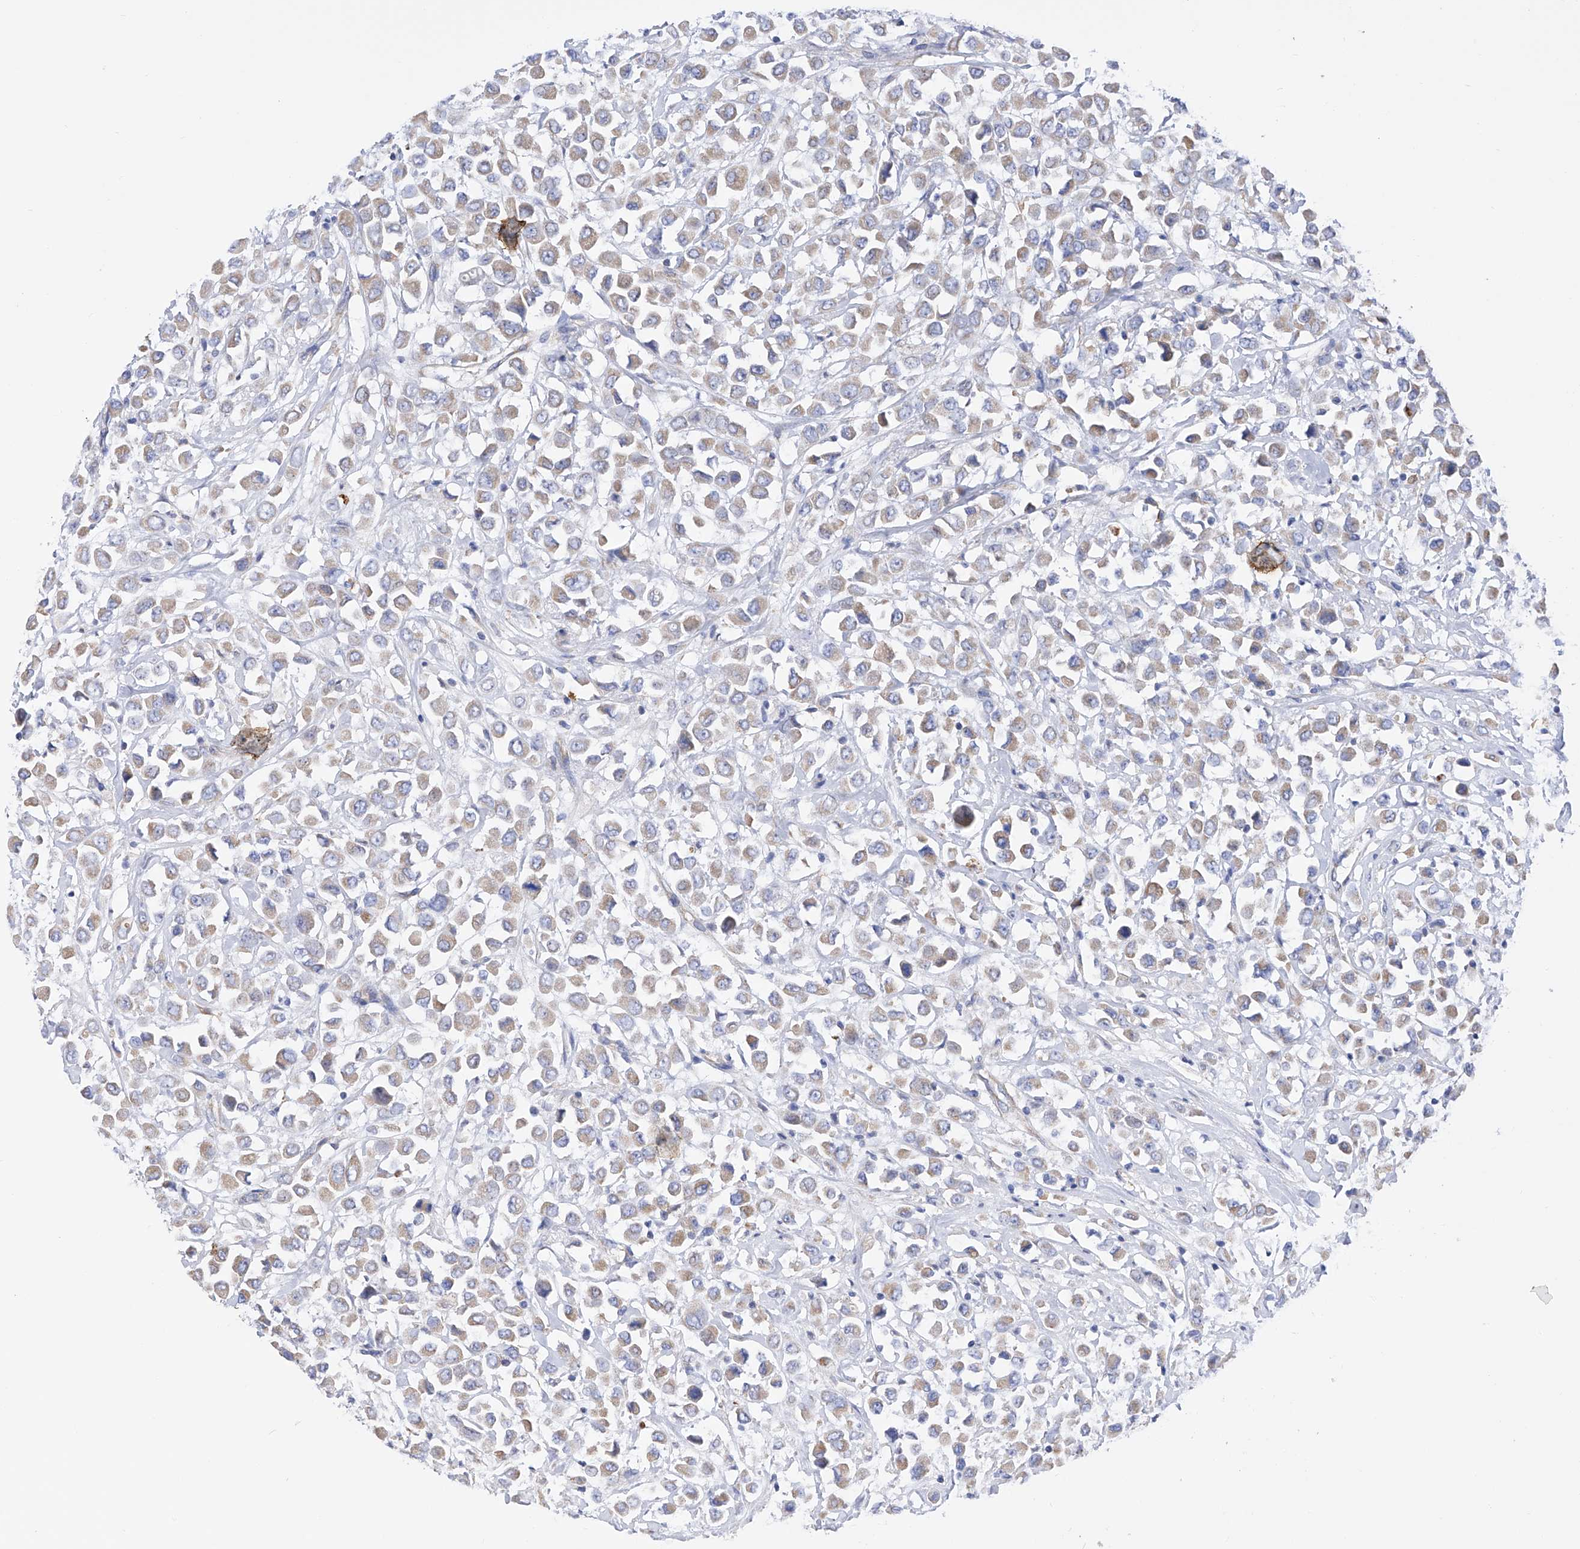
{"staining": {"intensity": "weak", "quantity": "25%-75%", "location": "cytoplasmic/membranous"}, "tissue": "breast cancer", "cell_type": "Tumor cells", "image_type": "cancer", "snomed": [{"axis": "morphology", "description": "Duct carcinoma"}, {"axis": "topography", "description": "Breast"}], "caption": "This is a micrograph of IHC staining of breast invasive ductal carcinoma, which shows weak expression in the cytoplasmic/membranous of tumor cells.", "gene": "FLG", "patient": {"sex": "female", "age": 61}}